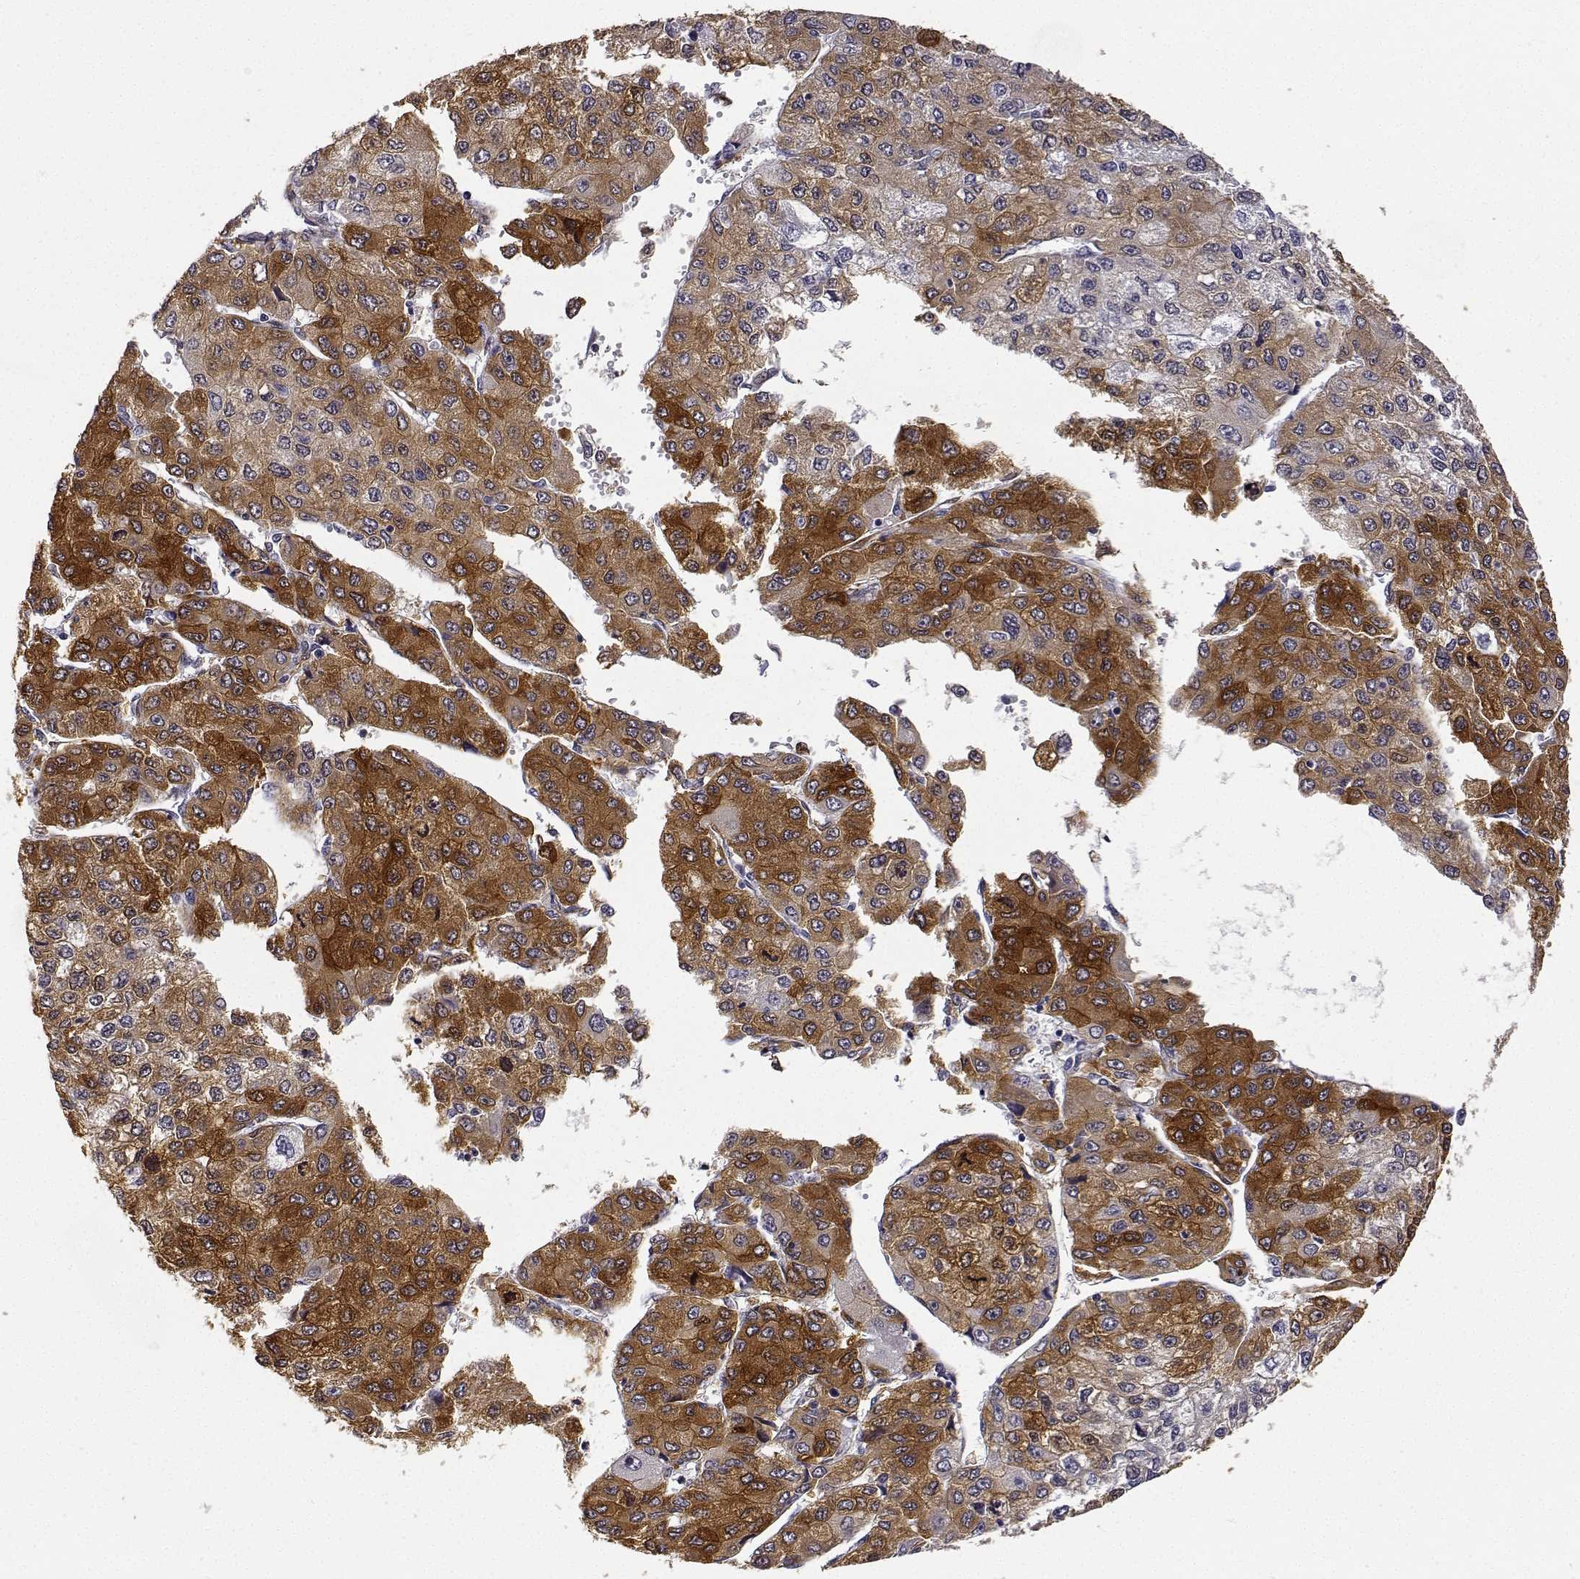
{"staining": {"intensity": "moderate", "quantity": "25%-75%", "location": "cytoplasmic/membranous"}, "tissue": "liver cancer", "cell_type": "Tumor cells", "image_type": "cancer", "snomed": [{"axis": "morphology", "description": "Carcinoma, Hepatocellular, NOS"}, {"axis": "topography", "description": "Liver"}], "caption": "Immunohistochemical staining of liver cancer displays moderate cytoplasmic/membranous protein staining in about 25%-75% of tumor cells. (IHC, brightfield microscopy, high magnification).", "gene": "PHGDH", "patient": {"sex": "female", "age": 66}}